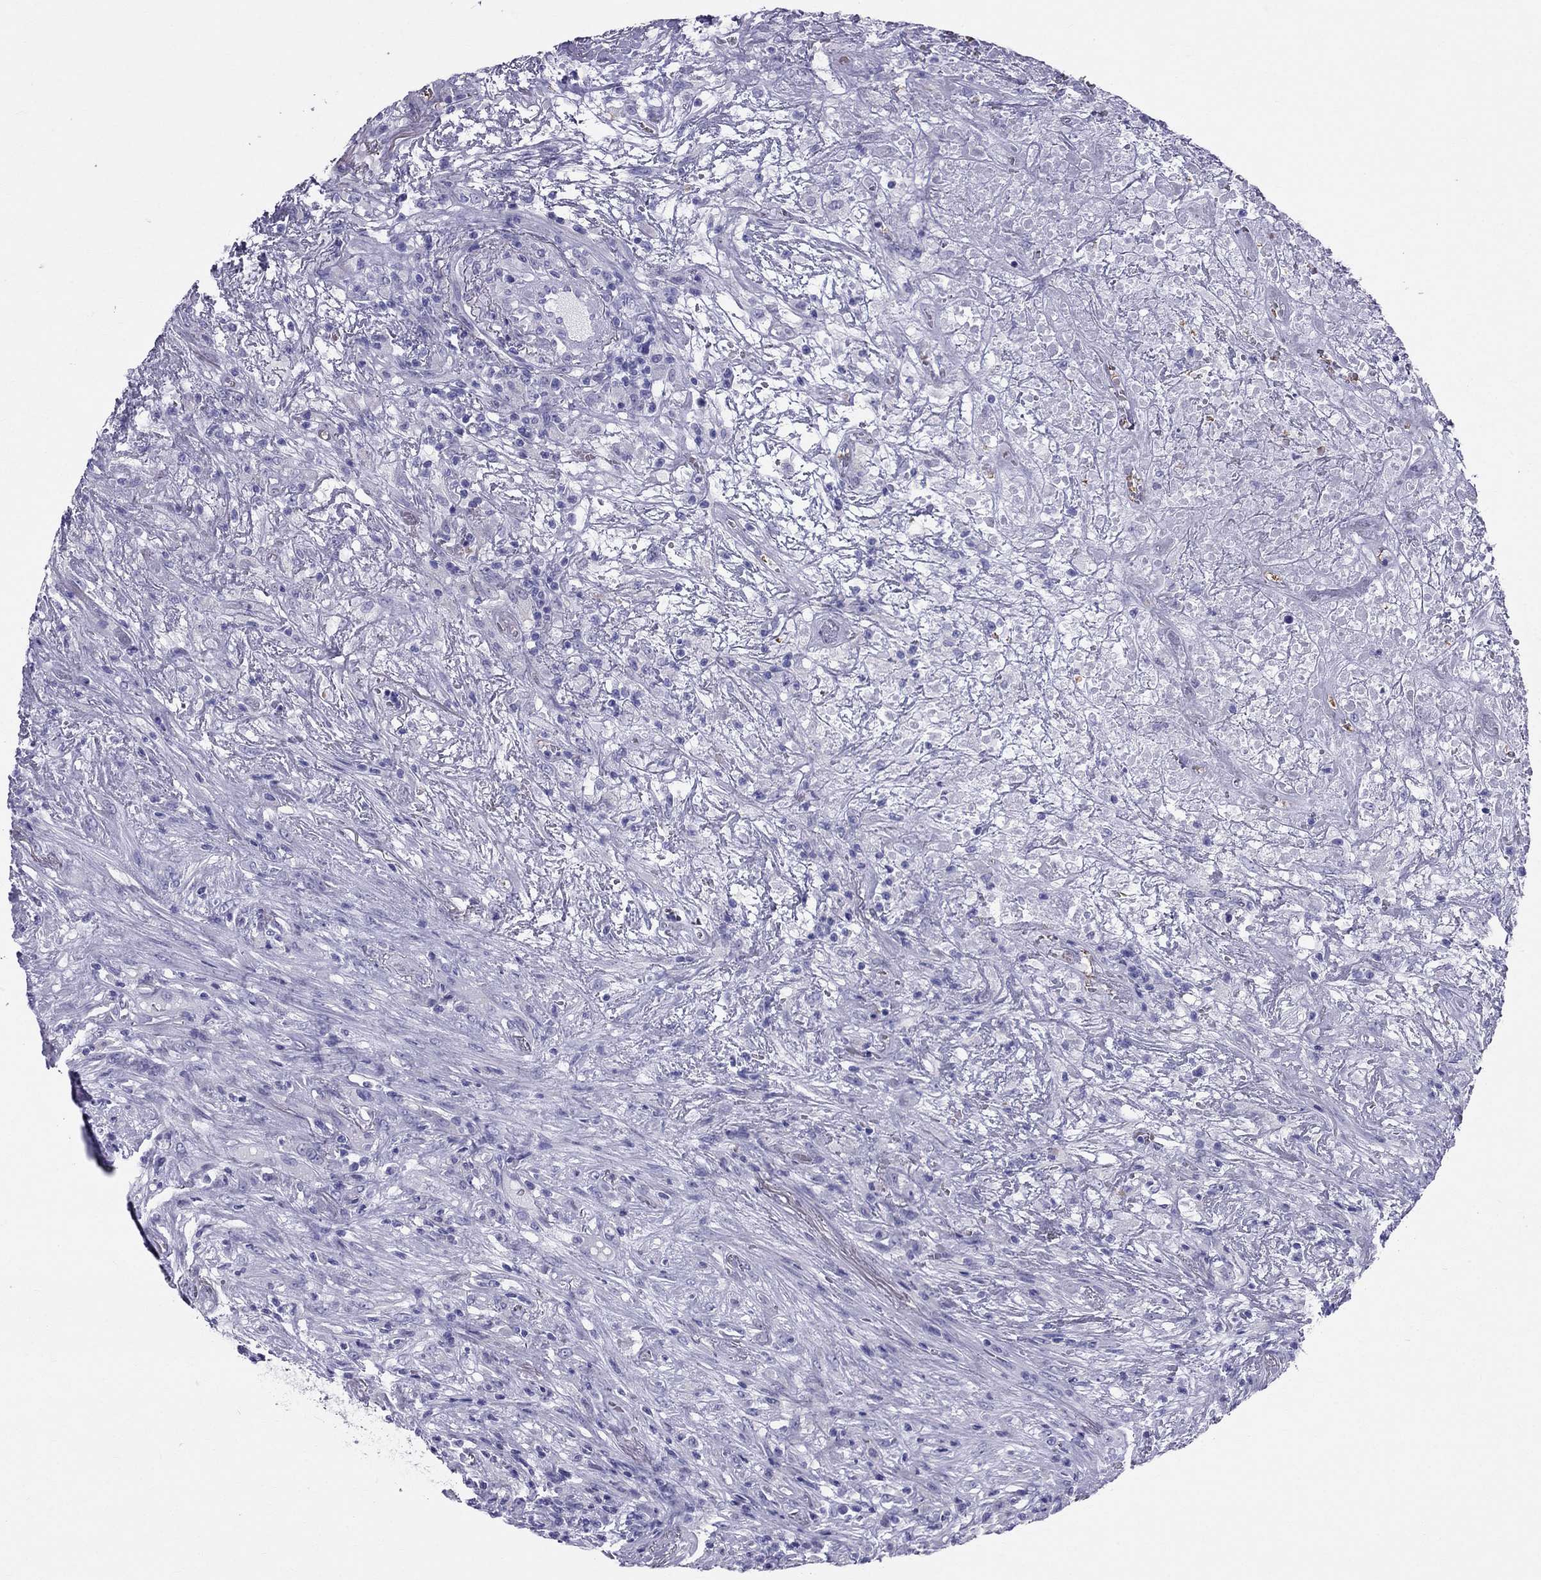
{"staining": {"intensity": "negative", "quantity": "none", "location": "none"}, "tissue": "lymphoma", "cell_type": "Tumor cells", "image_type": "cancer", "snomed": [{"axis": "morphology", "description": "Malignant lymphoma, non-Hodgkin's type, High grade"}, {"axis": "topography", "description": "Lung"}], "caption": "Immunohistochemical staining of lymphoma displays no significant staining in tumor cells. (IHC, brightfield microscopy, high magnification).", "gene": "DNAAF6", "patient": {"sex": "male", "age": 79}}